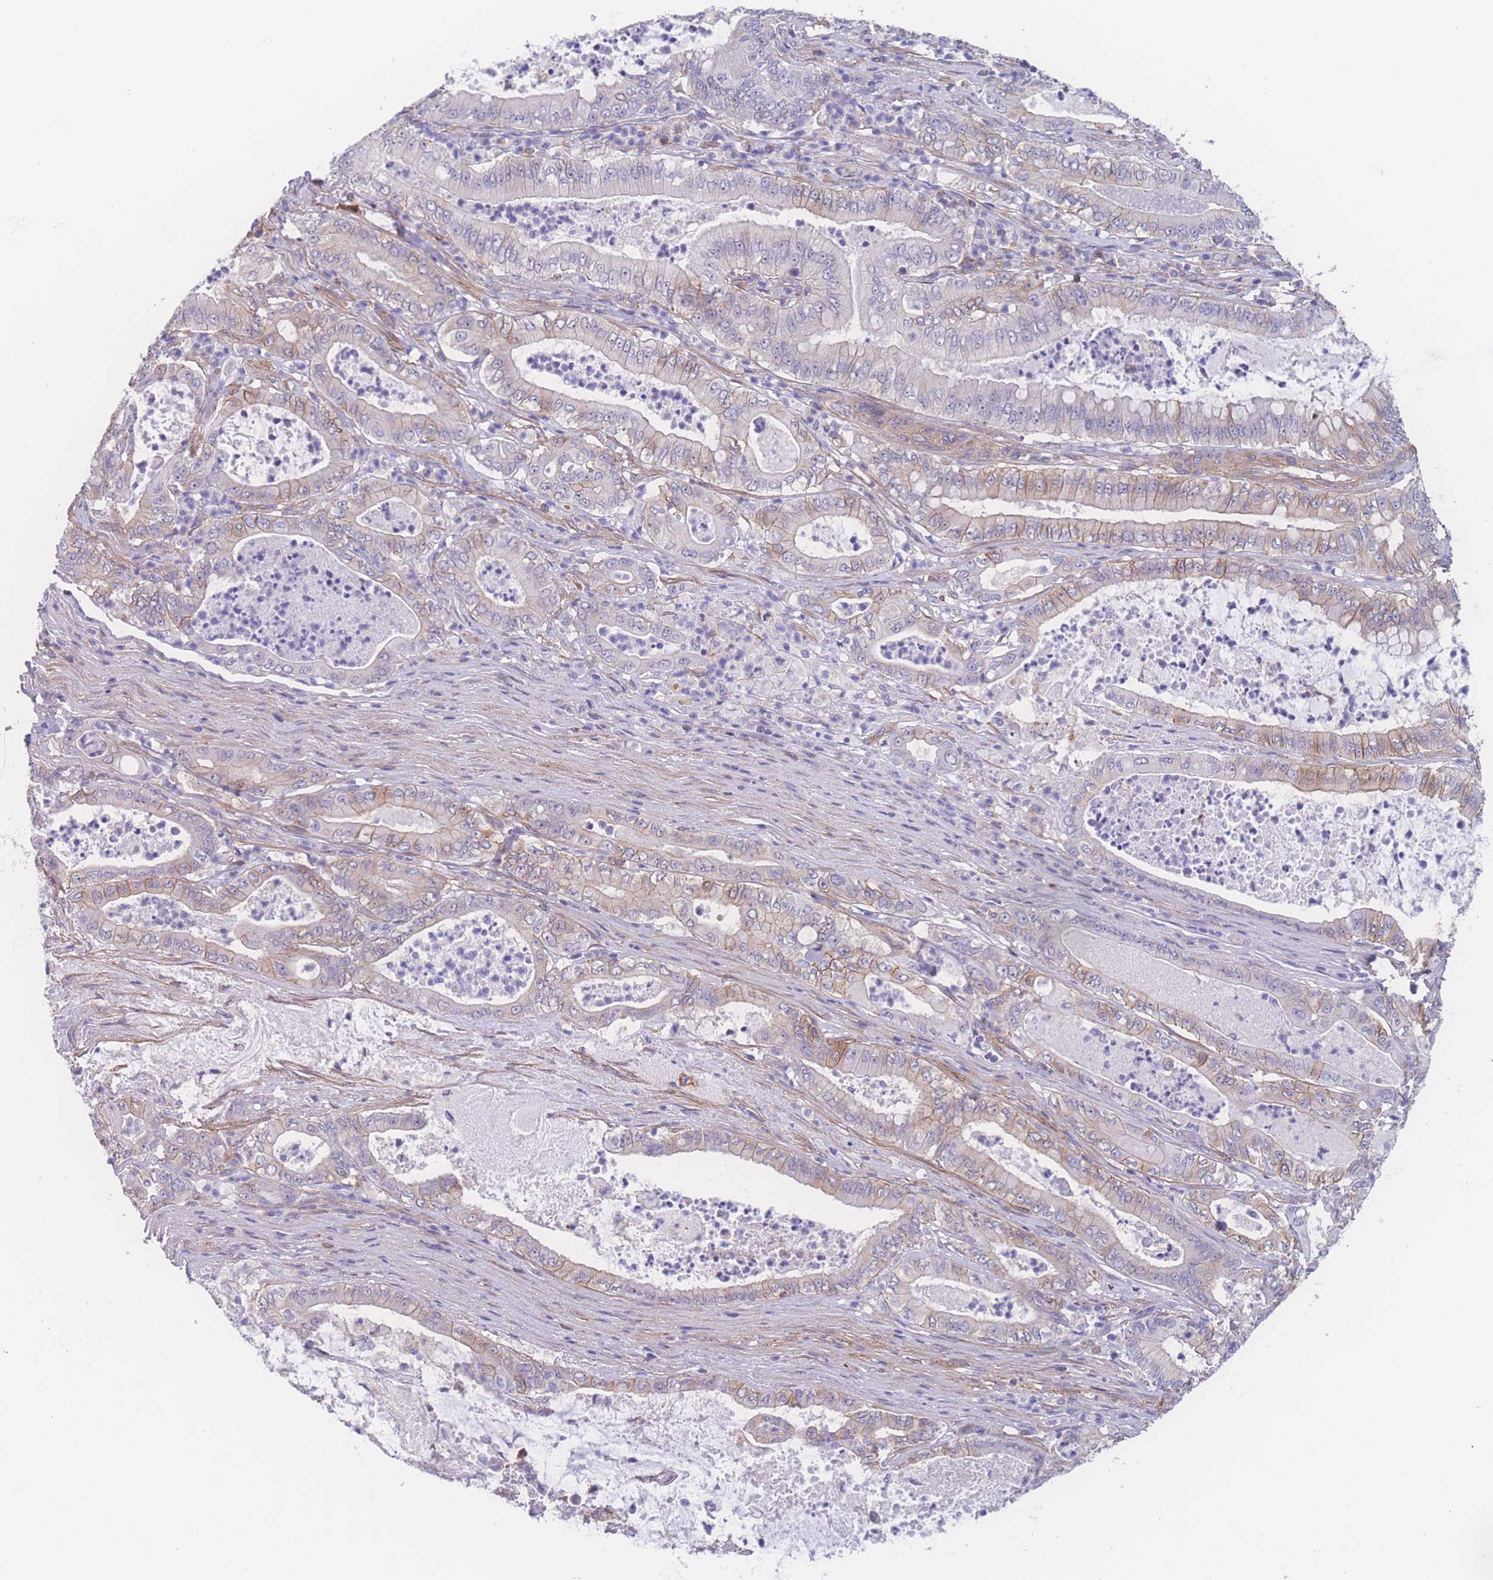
{"staining": {"intensity": "moderate", "quantity": "25%-75%", "location": "cytoplasmic/membranous"}, "tissue": "pancreatic cancer", "cell_type": "Tumor cells", "image_type": "cancer", "snomed": [{"axis": "morphology", "description": "Adenocarcinoma, NOS"}, {"axis": "topography", "description": "Pancreas"}], "caption": "This micrograph exhibits pancreatic adenocarcinoma stained with immunohistochemistry to label a protein in brown. The cytoplasmic/membranous of tumor cells show moderate positivity for the protein. Nuclei are counter-stained blue.", "gene": "CFAP97", "patient": {"sex": "male", "age": 71}}